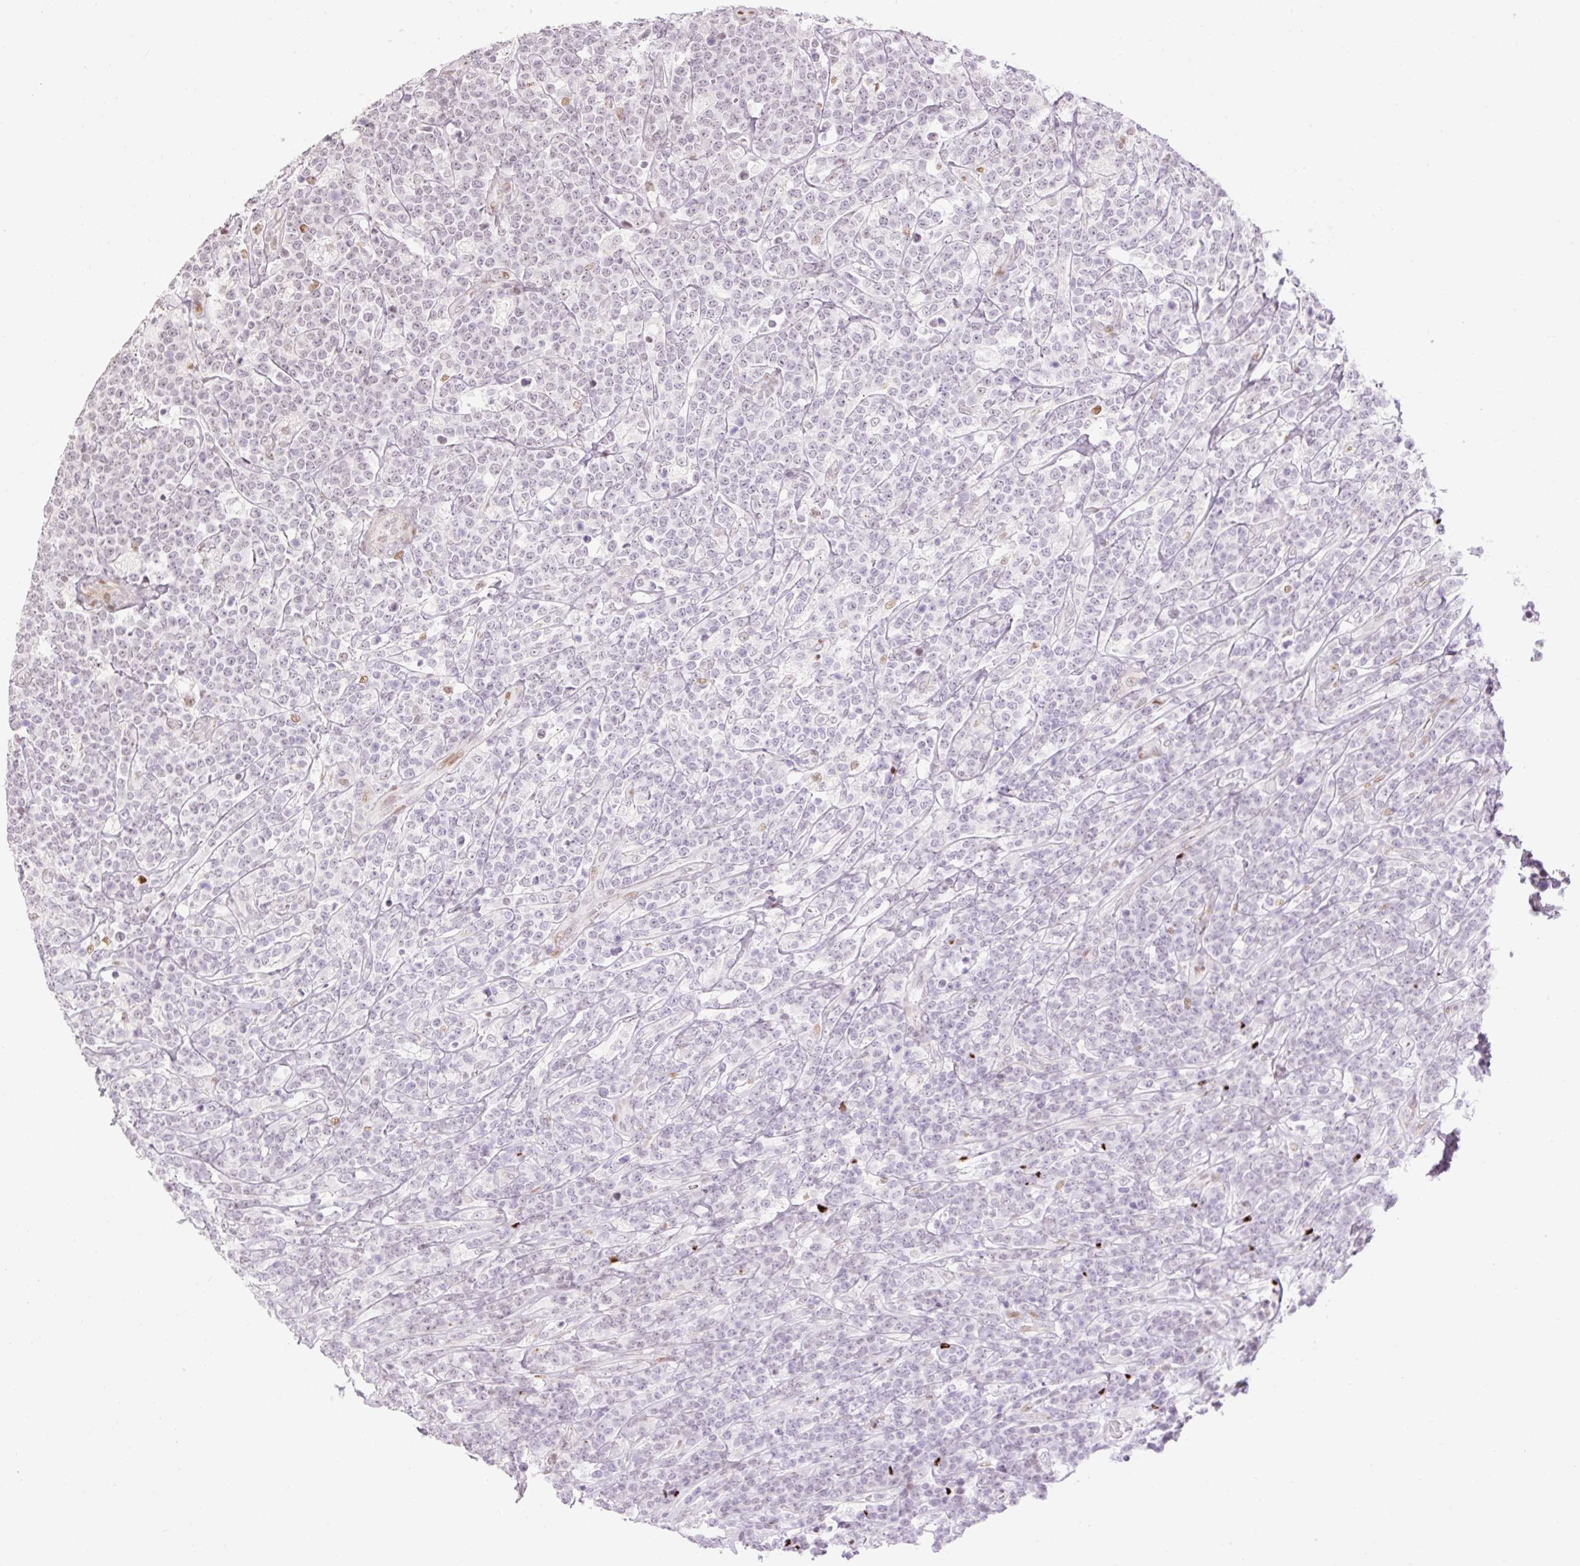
{"staining": {"intensity": "negative", "quantity": "none", "location": "none"}, "tissue": "lymphoma", "cell_type": "Tumor cells", "image_type": "cancer", "snomed": [{"axis": "morphology", "description": "Malignant lymphoma, non-Hodgkin's type, High grade"}, {"axis": "topography", "description": "Small intestine"}], "caption": "Malignant lymphoma, non-Hodgkin's type (high-grade) was stained to show a protein in brown. There is no significant staining in tumor cells.", "gene": "RIPPLY3", "patient": {"sex": "male", "age": 8}}